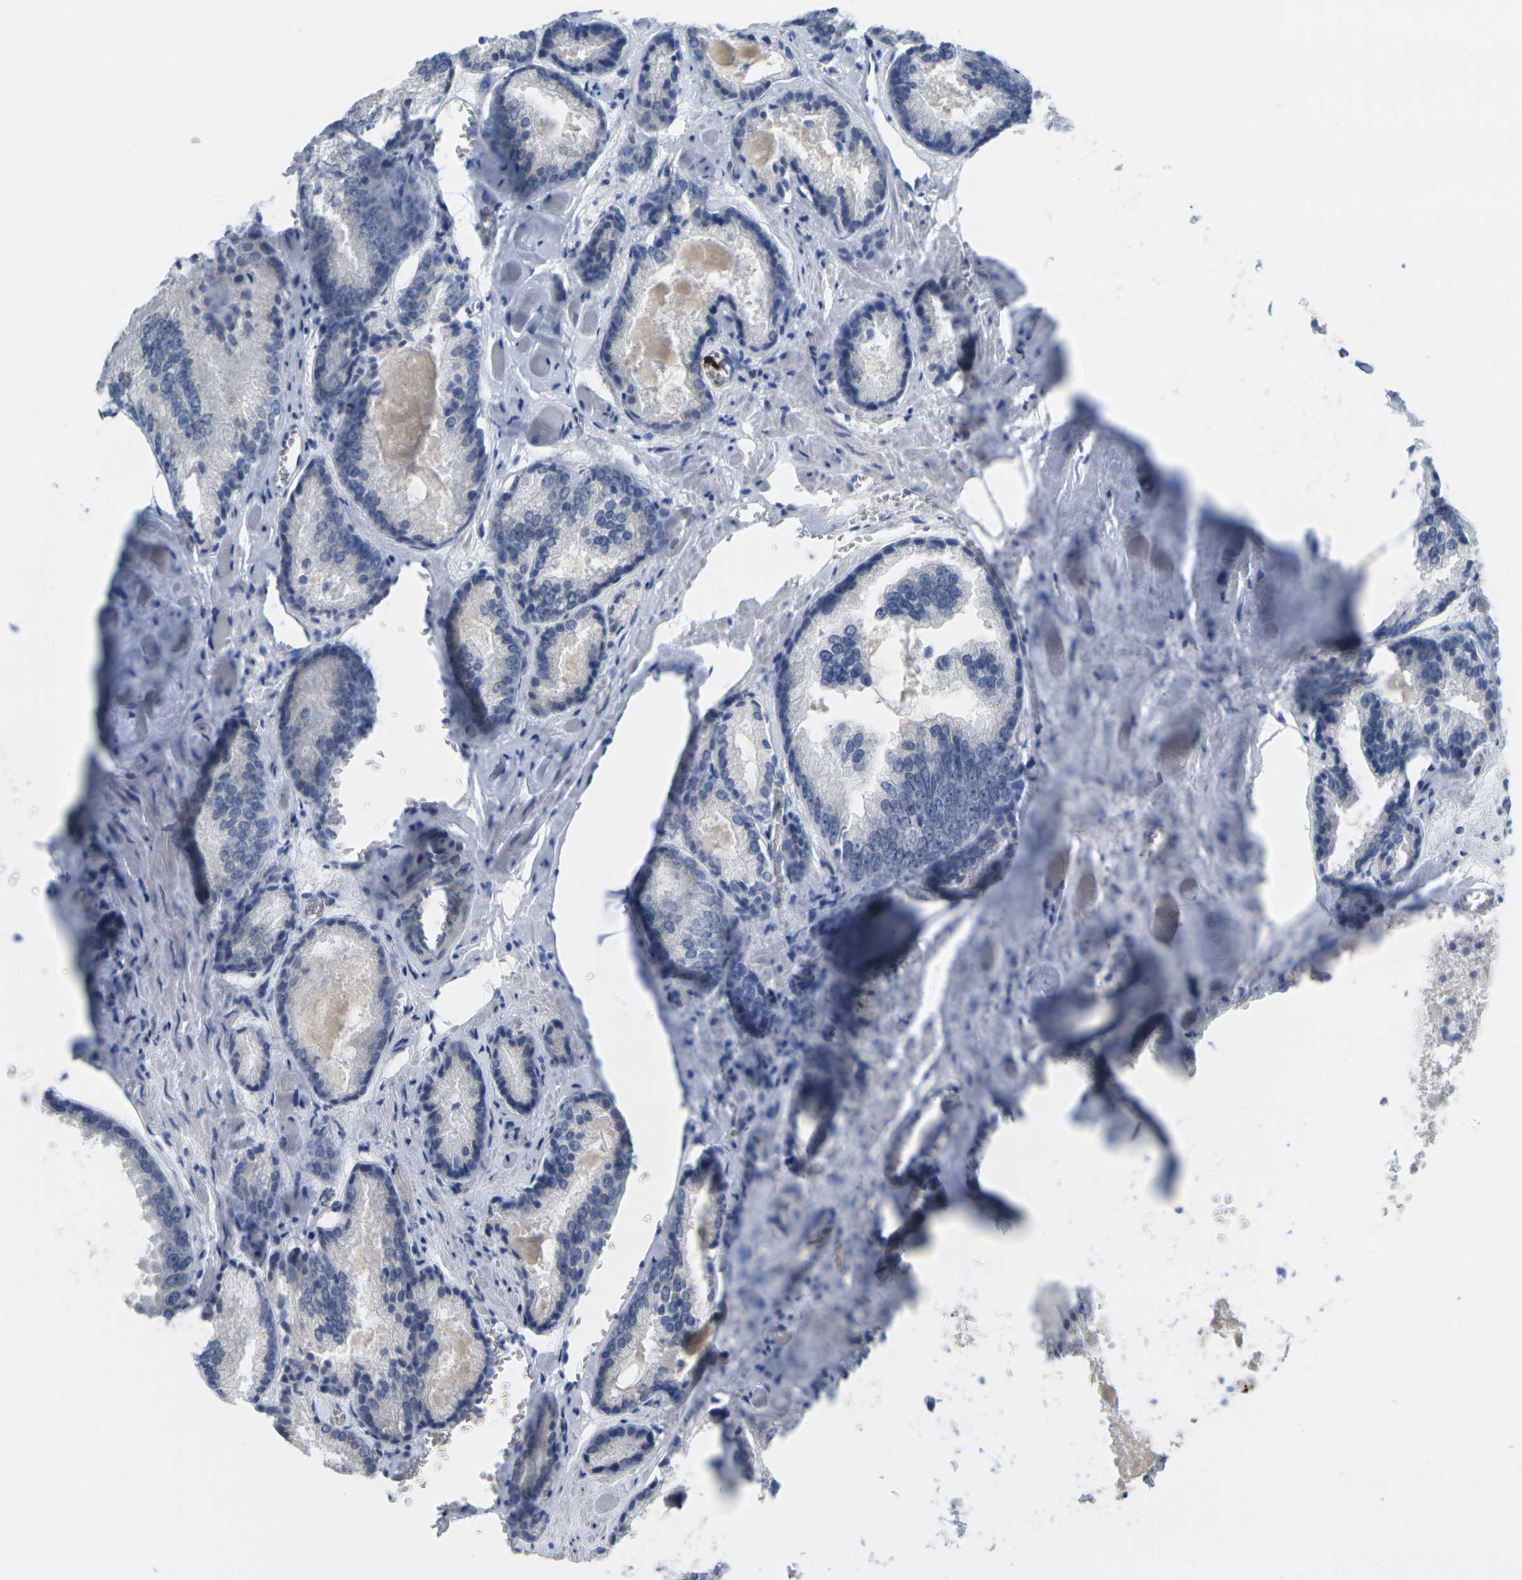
{"staining": {"intensity": "negative", "quantity": "none", "location": "none"}, "tissue": "prostate cancer", "cell_type": "Tumor cells", "image_type": "cancer", "snomed": [{"axis": "morphology", "description": "Adenocarcinoma, Low grade"}, {"axis": "topography", "description": "Prostate"}], "caption": "Photomicrograph shows no significant protein staining in tumor cells of prostate cancer.", "gene": "GPR15", "patient": {"sex": "male", "age": 64}}